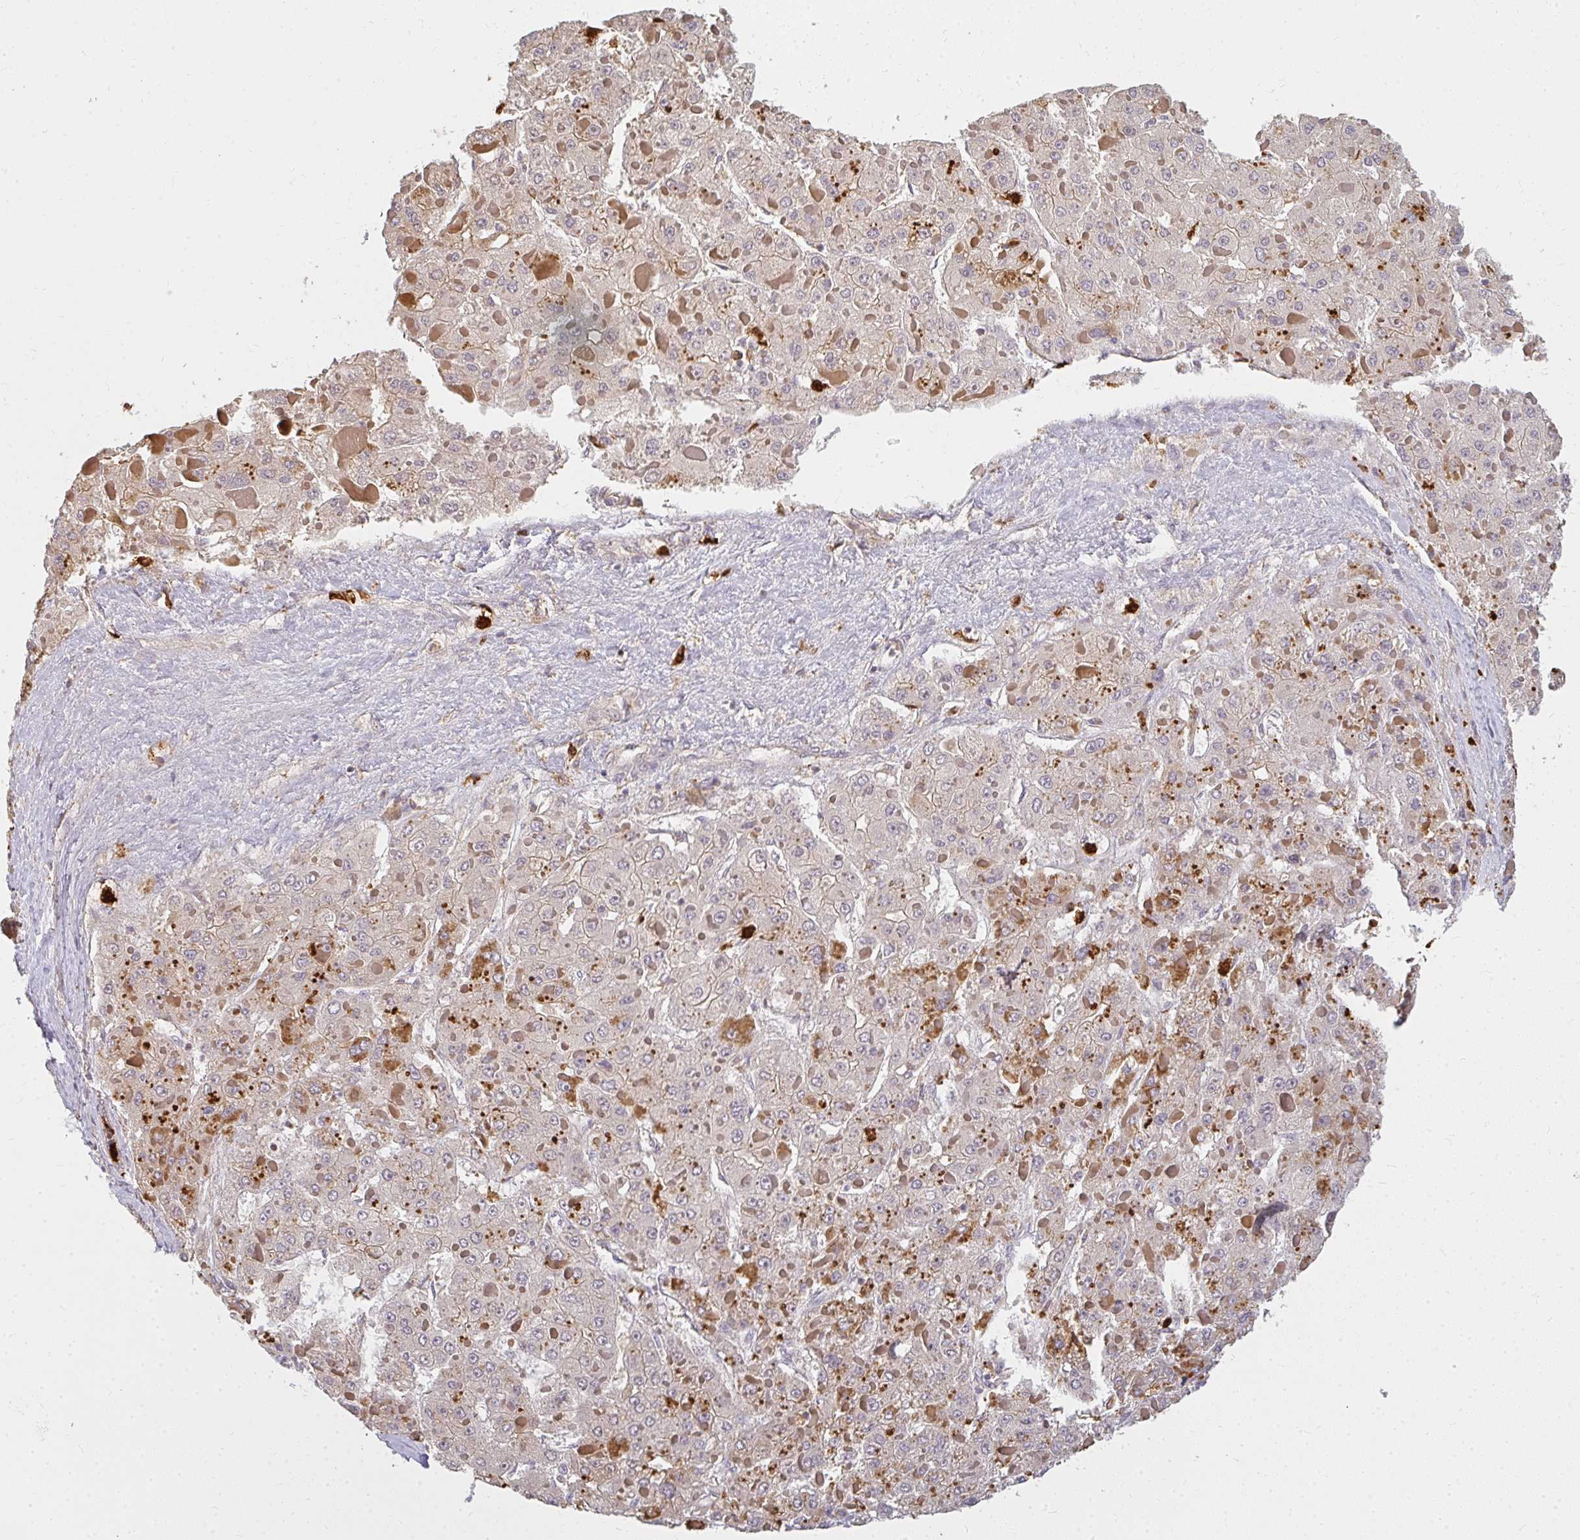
{"staining": {"intensity": "moderate", "quantity": "25%-75%", "location": "cytoplasmic/membranous"}, "tissue": "liver cancer", "cell_type": "Tumor cells", "image_type": "cancer", "snomed": [{"axis": "morphology", "description": "Carcinoma, Hepatocellular, NOS"}, {"axis": "topography", "description": "Liver"}], "caption": "IHC staining of liver cancer, which exhibits medium levels of moderate cytoplasmic/membranous expression in about 25%-75% of tumor cells indicating moderate cytoplasmic/membranous protein expression. The staining was performed using DAB (3,3'-diaminobenzidine) (brown) for protein detection and nuclei were counterstained in hematoxylin (blue).", "gene": "CNTRL", "patient": {"sex": "female", "age": 73}}